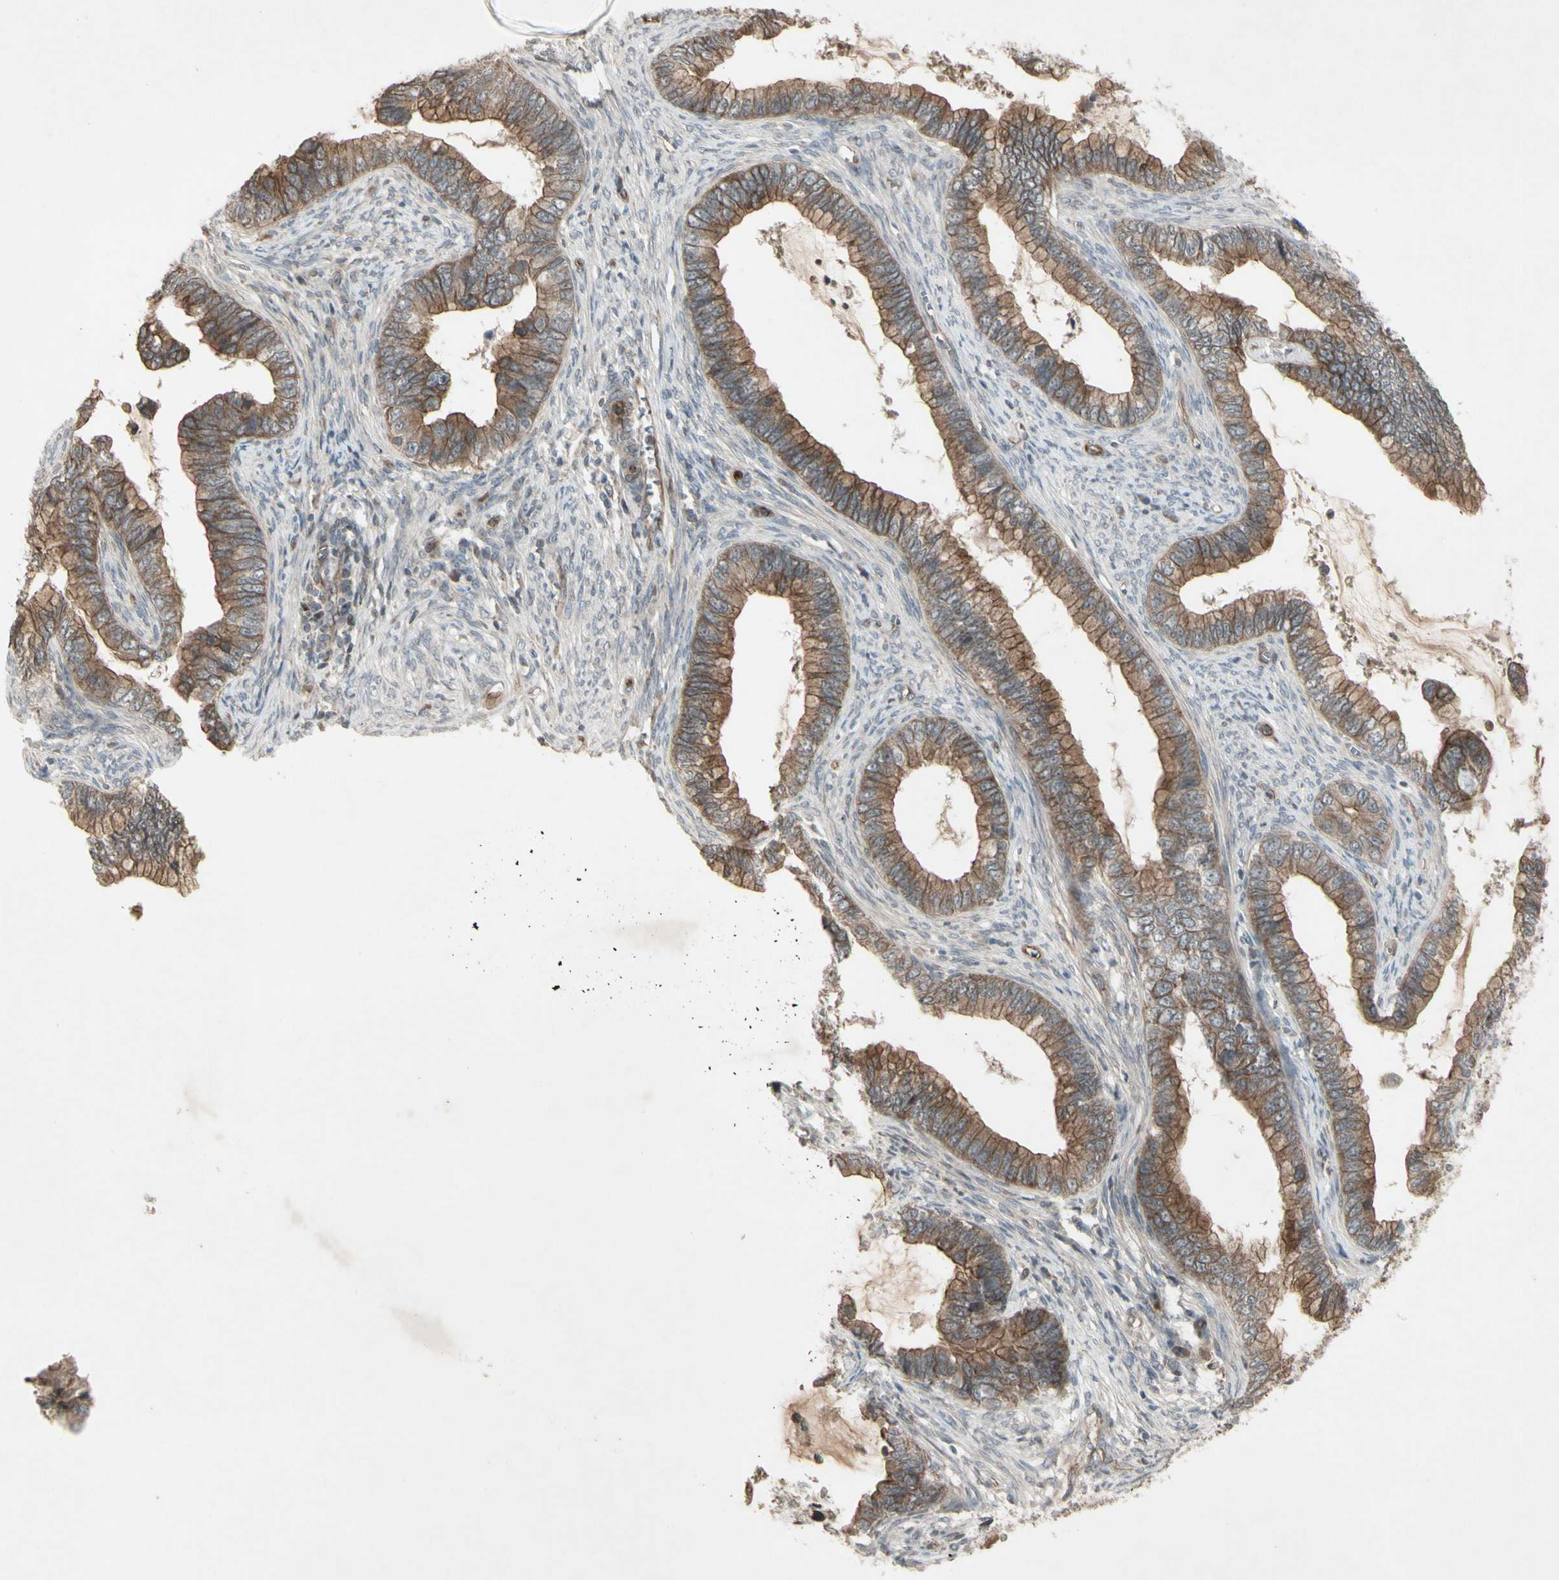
{"staining": {"intensity": "moderate", "quantity": ">75%", "location": "cytoplasmic/membranous"}, "tissue": "cervical cancer", "cell_type": "Tumor cells", "image_type": "cancer", "snomed": [{"axis": "morphology", "description": "Adenocarcinoma, NOS"}, {"axis": "topography", "description": "Cervix"}], "caption": "The image exhibits a brown stain indicating the presence of a protein in the cytoplasmic/membranous of tumor cells in cervical cancer (adenocarcinoma).", "gene": "JAG1", "patient": {"sex": "female", "age": 44}}